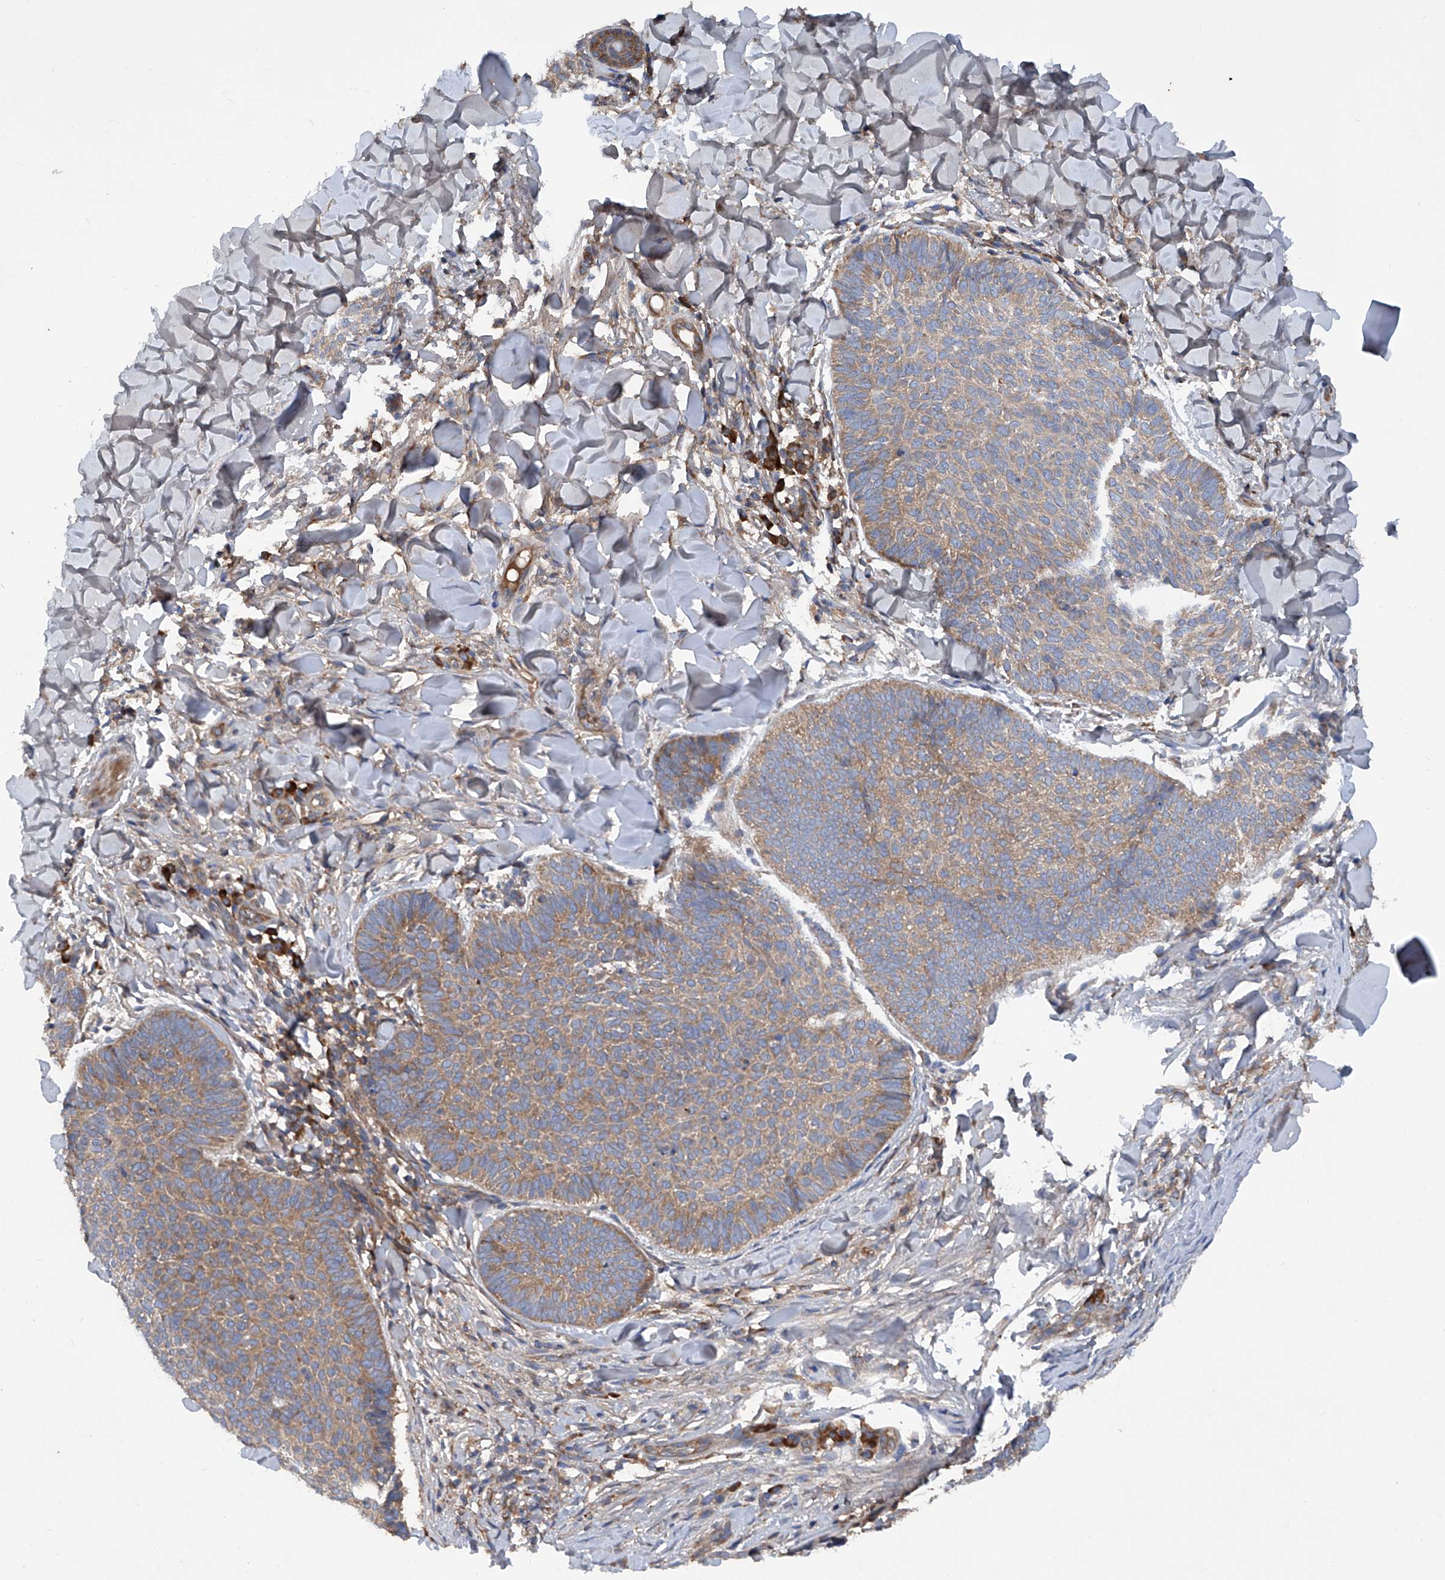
{"staining": {"intensity": "moderate", "quantity": "25%-75%", "location": "cytoplasmic/membranous"}, "tissue": "skin cancer", "cell_type": "Tumor cells", "image_type": "cancer", "snomed": [{"axis": "morphology", "description": "Normal tissue, NOS"}, {"axis": "morphology", "description": "Basal cell carcinoma"}, {"axis": "topography", "description": "Skin"}], "caption": "Skin cancer tissue displays moderate cytoplasmic/membranous expression in approximately 25%-75% of tumor cells, visualized by immunohistochemistry.", "gene": "ASCC3", "patient": {"sex": "male", "age": 50}}